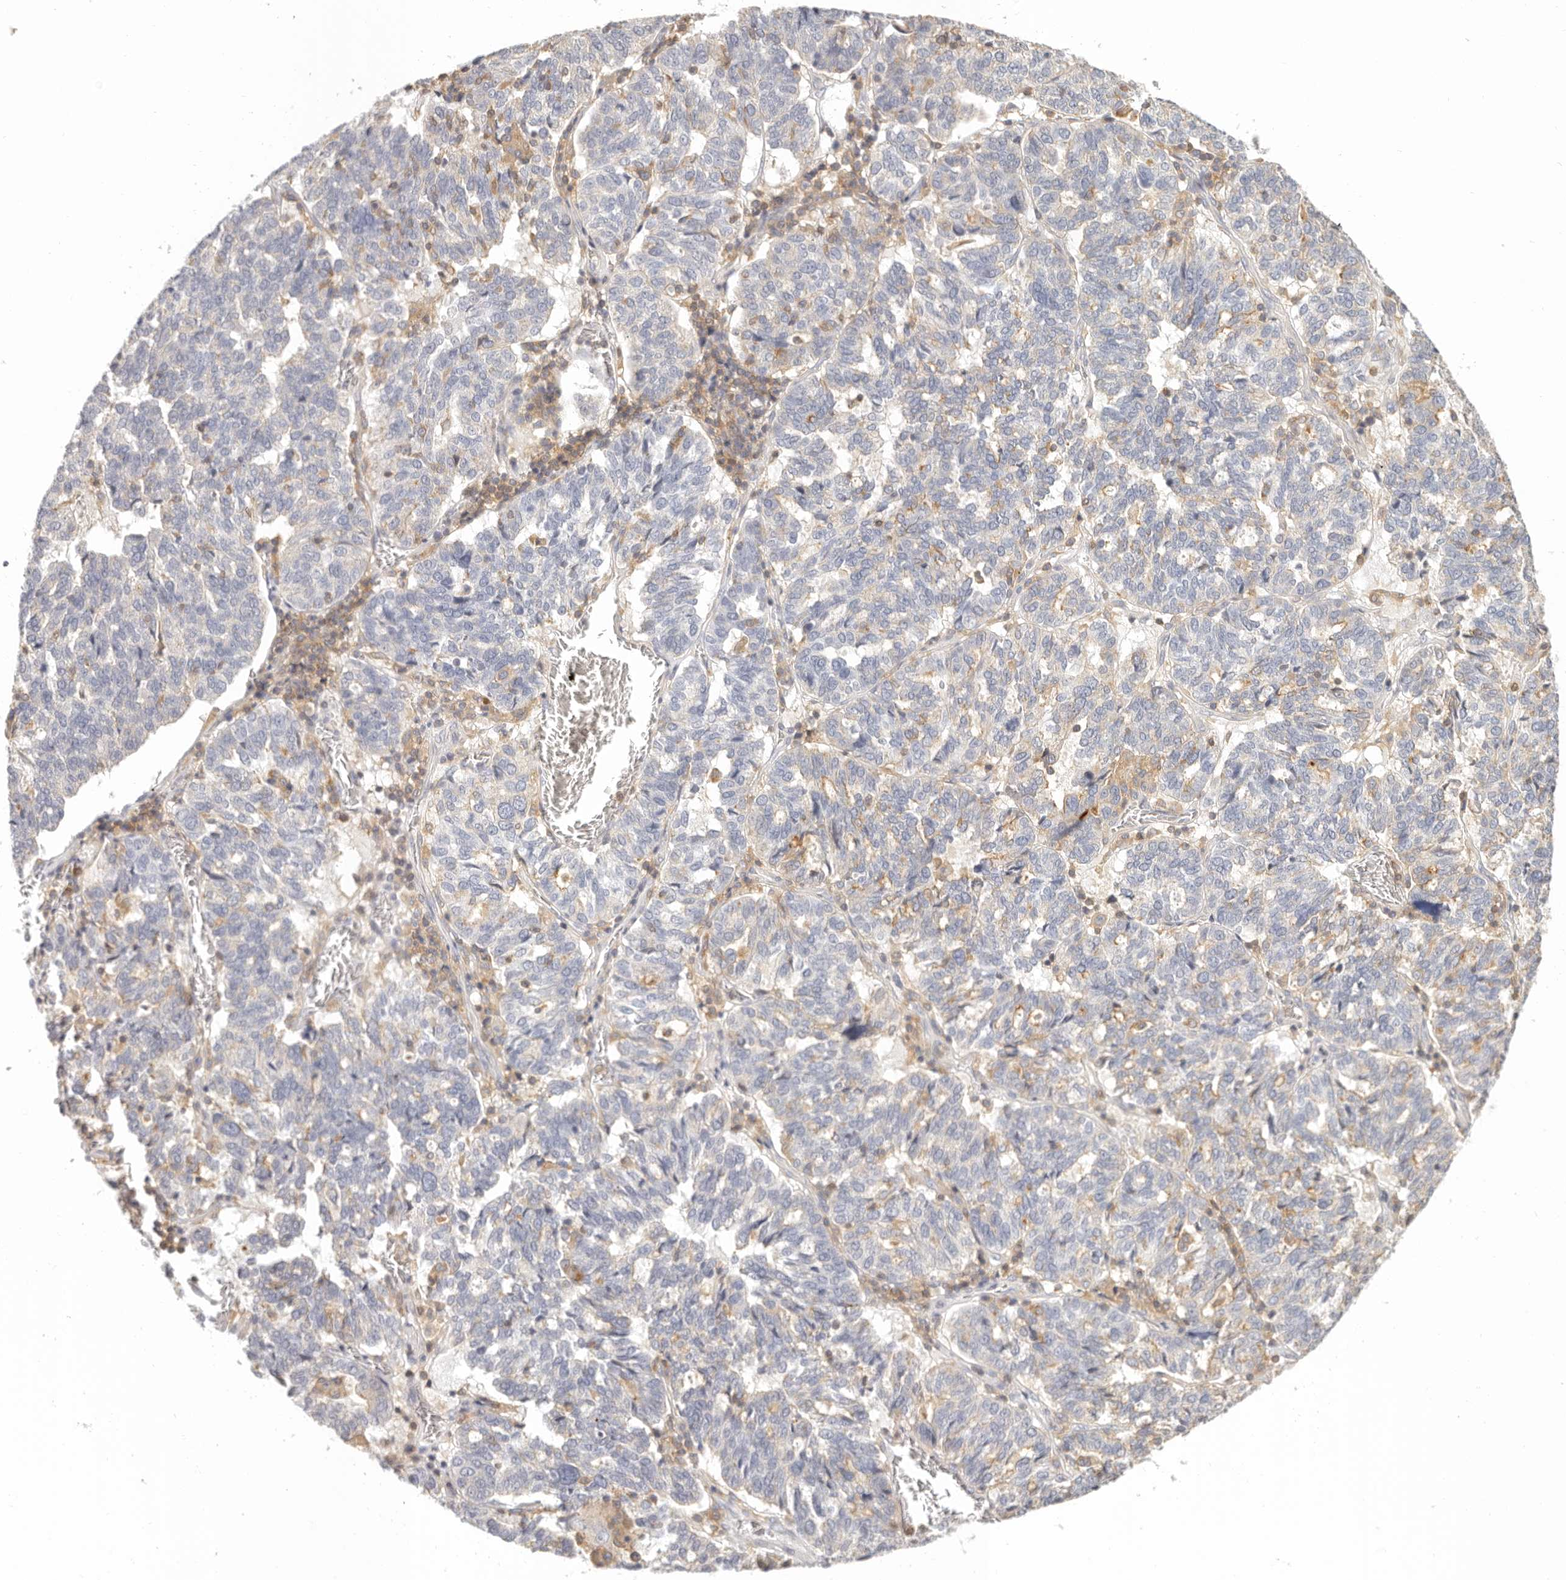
{"staining": {"intensity": "negative", "quantity": "none", "location": "none"}, "tissue": "ovarian cancer", "cell_type": "Tumor cells", "image_type": "cancer", "snomed": [{"axis": "morphology", "description": "Cystadenocarcinoma, serous, NOS"}, {"axis": "topography", "description": "Ovary"}], "caption": "Immunohistochemical staining of ovarian serous cystadenocarcinoma demonstrates no significant positivity in tumor cells. Brightfield microscopy of immunohistochemistry (IHC) stained with DAB (3,3'-diaminobenzidine) (brown) and hematoxylin (blue), captured at high magnification.", "gene": "ANXA9", "patient": {"sex": "female", "age": 59}}